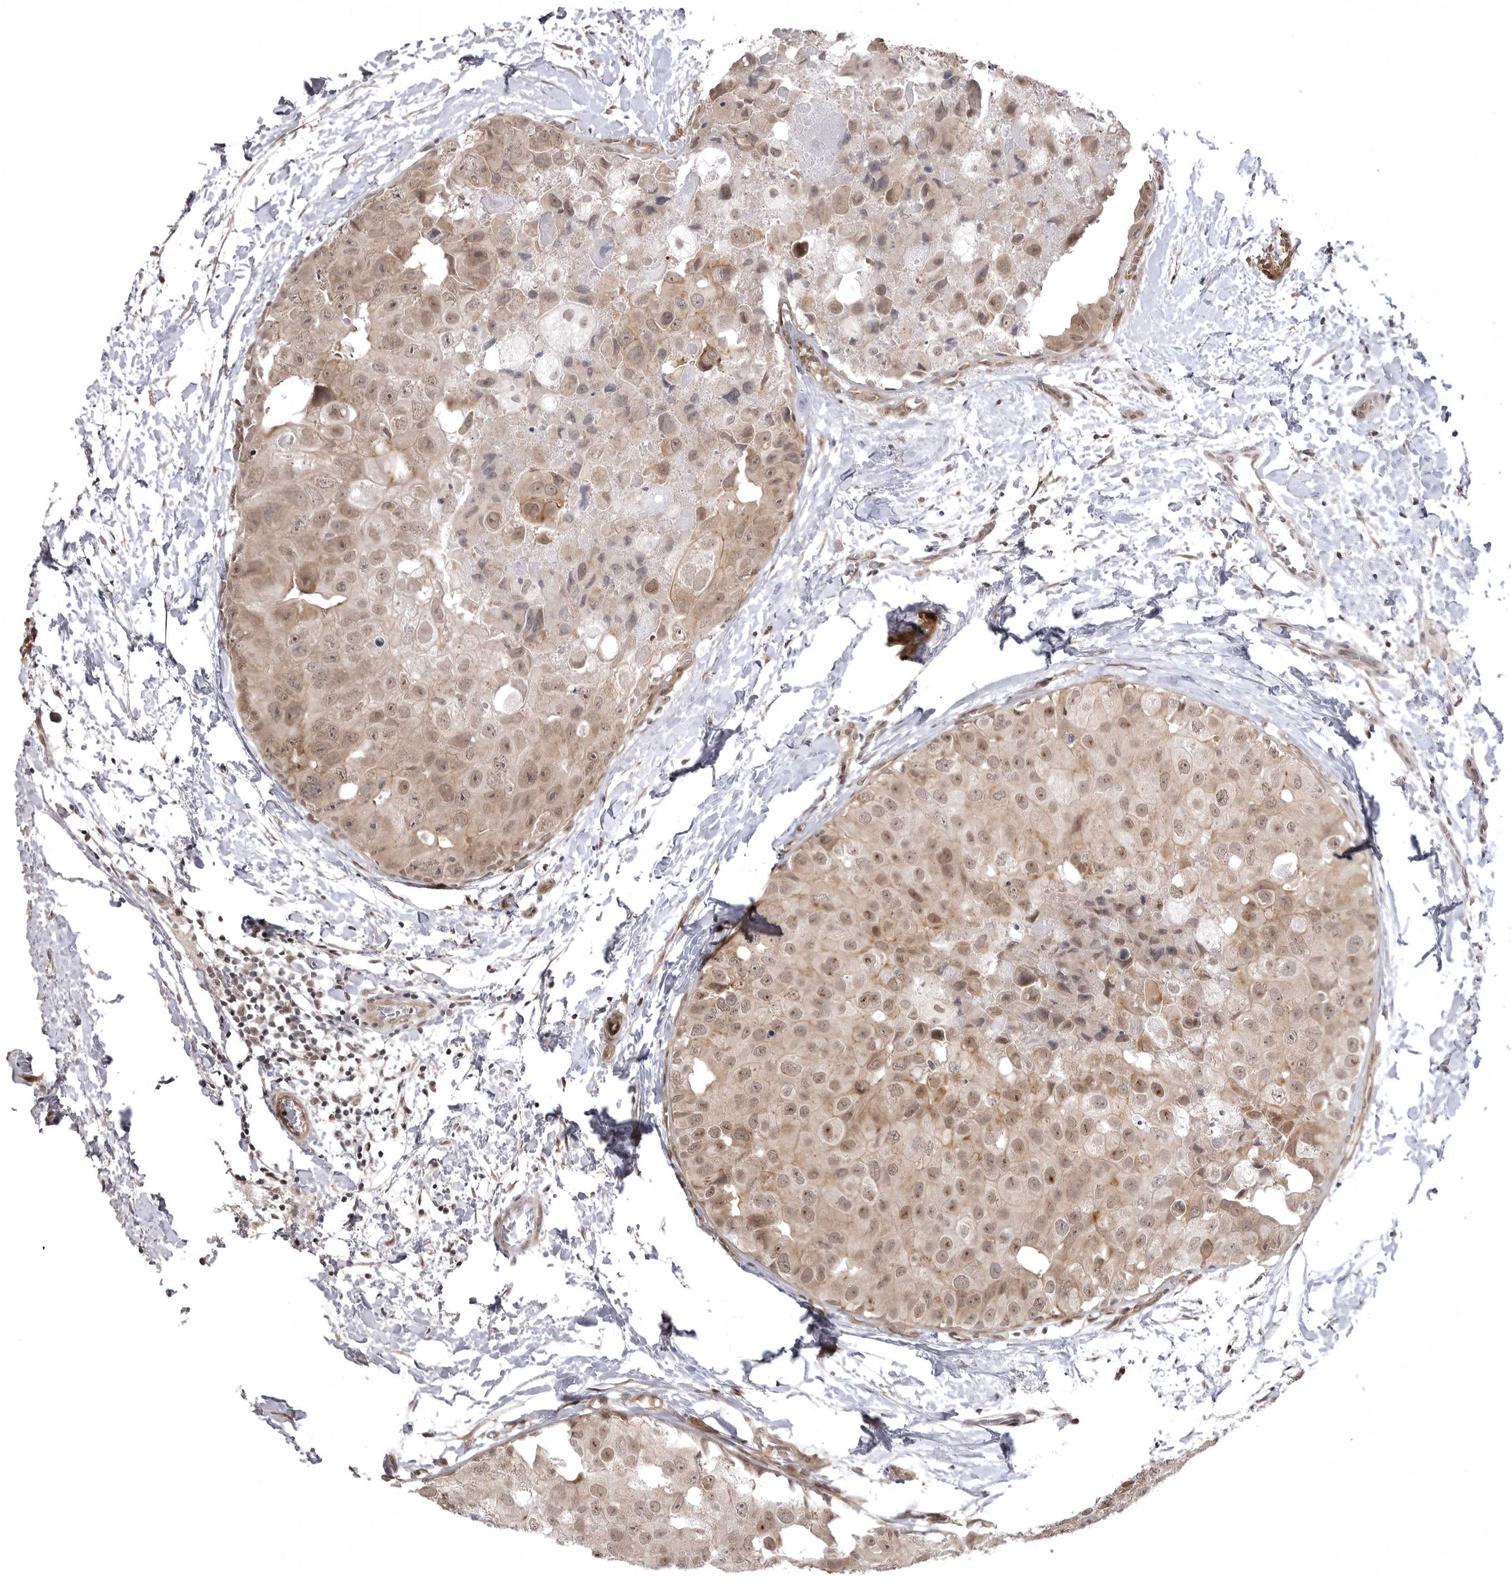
{"staining": {"intensity": "moderate", "quantity": ">75%", "location": "cytoplasmic/membranous,nuclear"}, "tissue": "breast cancer", "cell_type": "Tumor cells", "image_type": "cancer", "snomed": [{"axis": "morphology", "description": "Duct carcinoma"}, {"axis": "topography", "description": "Breast"}], "caption": "There is medium levels of moderate cytoplasmic/membranous and nuclear expression in tumor cells of intraductal carcinoma (breast), as demonstrated by immunohistochemical staining (brown color).", "gene": "SORBS1", "patient": {"sex": "female", "age": 62}}